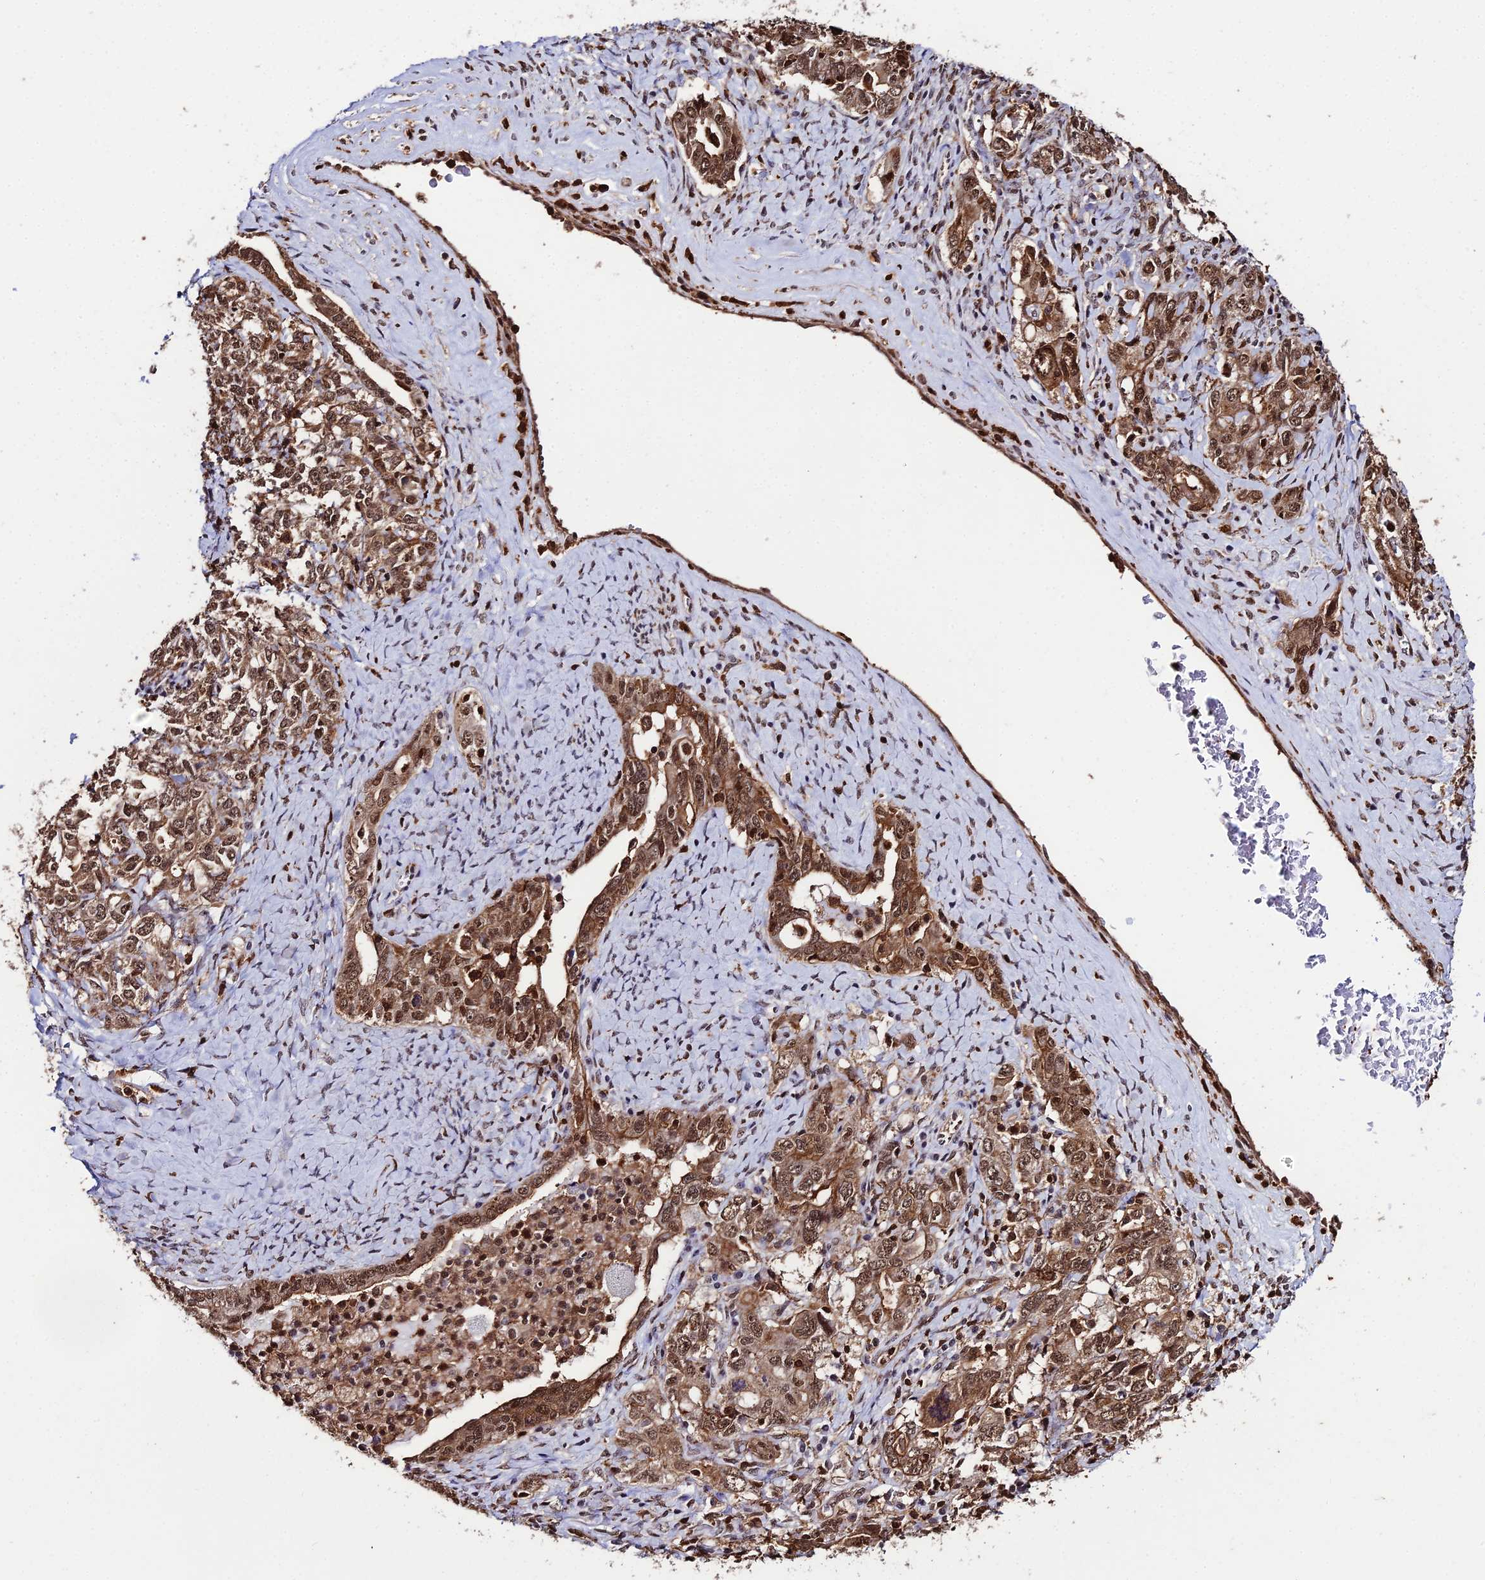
{"staining": {"intensity": "moderate", "quantity": ">75%", "location": "cytoplasmic/membranous,nuclear"}, "tissue": "ovarian cancer", "cell_type": "Tumor cells", "image_type": "cancer", "snomed": [{"axis": "morphology", "description": "Carcinoma, endometroid"}, {"axis": "topography", "description": "Ovary"}], "caption": "Moderate cytoplasmic/membranous and nuclear expression for a protein is seen in approximately >75% of tumor cells of ovarian cancer (endometroid carcinoma) using immunohistochemistry.", "gene": "PPP4C", "patient": {"sex": "female", "age": 62}}